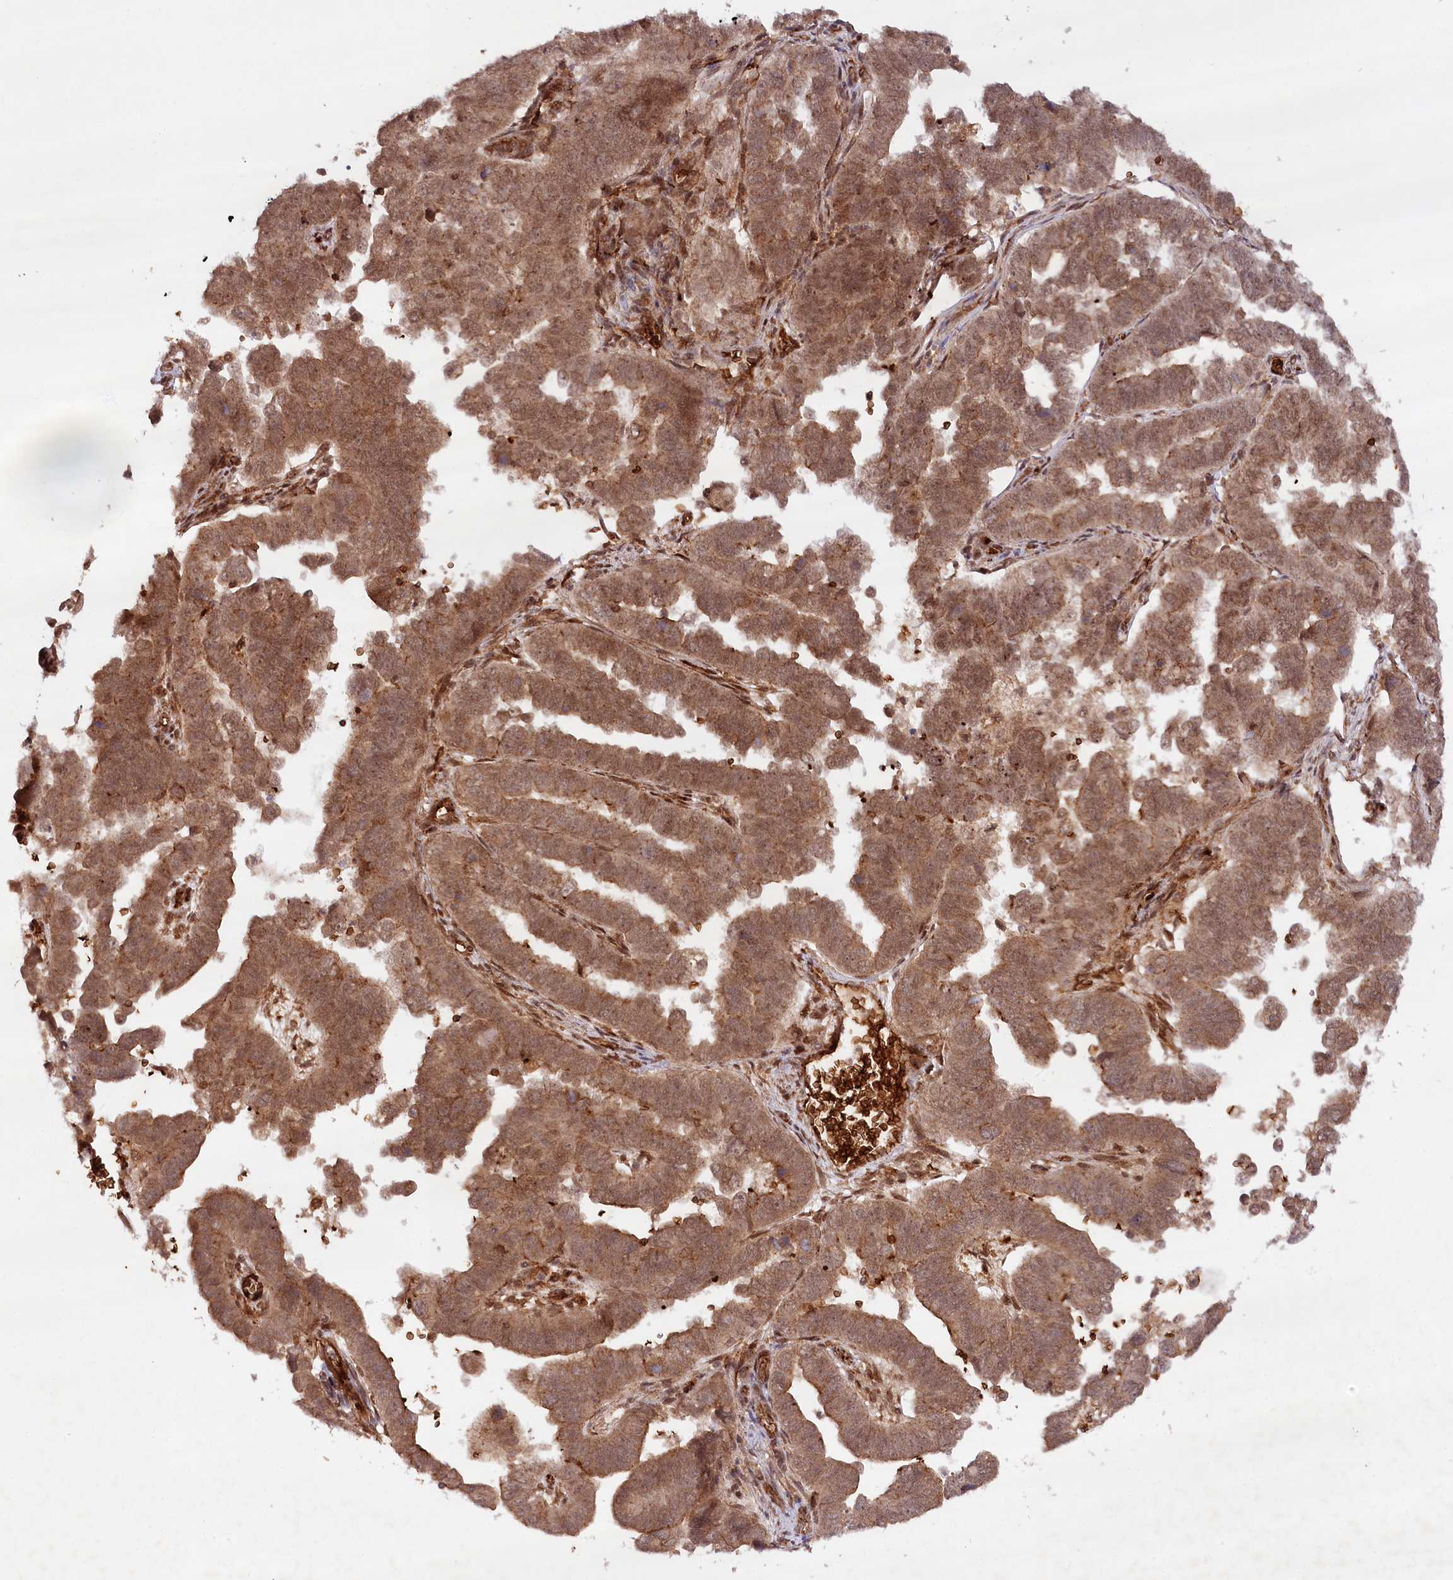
{"staining": {"intensity": "moderate", "quantity": ">75%", "location": "cytoplasmic/membranous,nuclear"}, "tissue": "endometrial cancer", "cell_type": "Tumor cells", "image_type": "cancer", "snomed": [{"axis": "morphology", "description": "Adenocarcinoma, NOS"}, {"axis": "topography", "description": "Endometrium"}], "caption": "Immunohistochemistry image of neoplastic tissue: adenocarcinoma (endometrial) stained using immunohistochemistry displays medium levels of moderate protein expression localized specifically in the cytoplasmic/membranous and nuclear of tumor cells, appearing as a cytoplasmic/membranous and nuclear brown color.", "gene": "ALKBH8", "patient": {"sex": "female", "age": 75}}